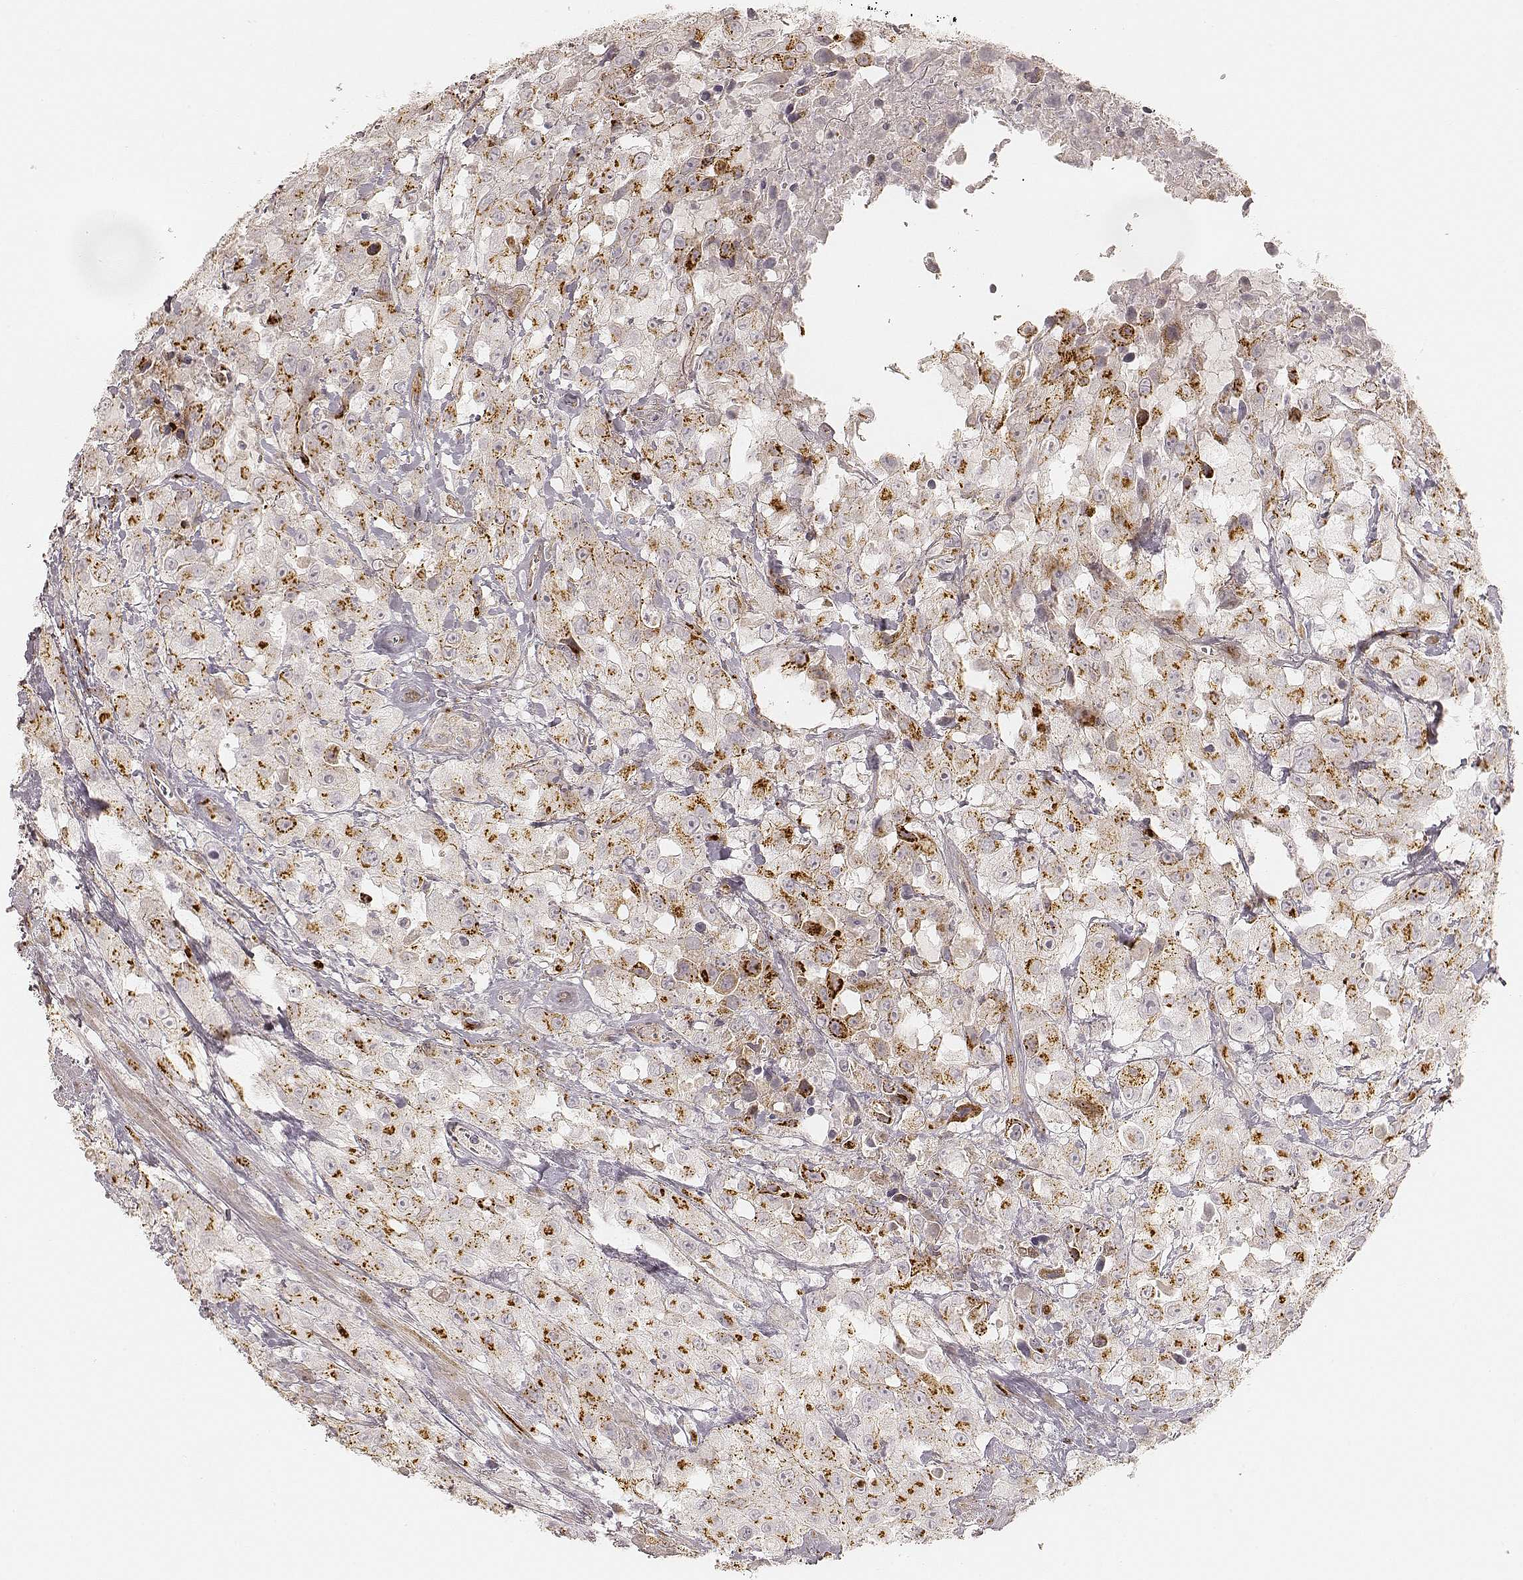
{"staining": {"intensity": "moderate", "quantity": "25%-75%", "location": "cytoplasmic/membranous"}, "tissue": "urothelial cancer", "cell_type": "Tumor cells", "image_type": "cancer", "snomed": [{"axis": "morphology", "description": "Urothelial carcinoma, High grade"}, {"axis": "topography", "description": "Urinary bladder"}], "caption": "A high-resolution histopathology image shows immunohistochemistry (IHC) staining of urothelial cancer, which displays moderate cytoplasmic/membranous positivity in approximately 25%-75% of tumor cells.", "gene": "GORASP2", "patient": {"sex": "male", "age": 79}}